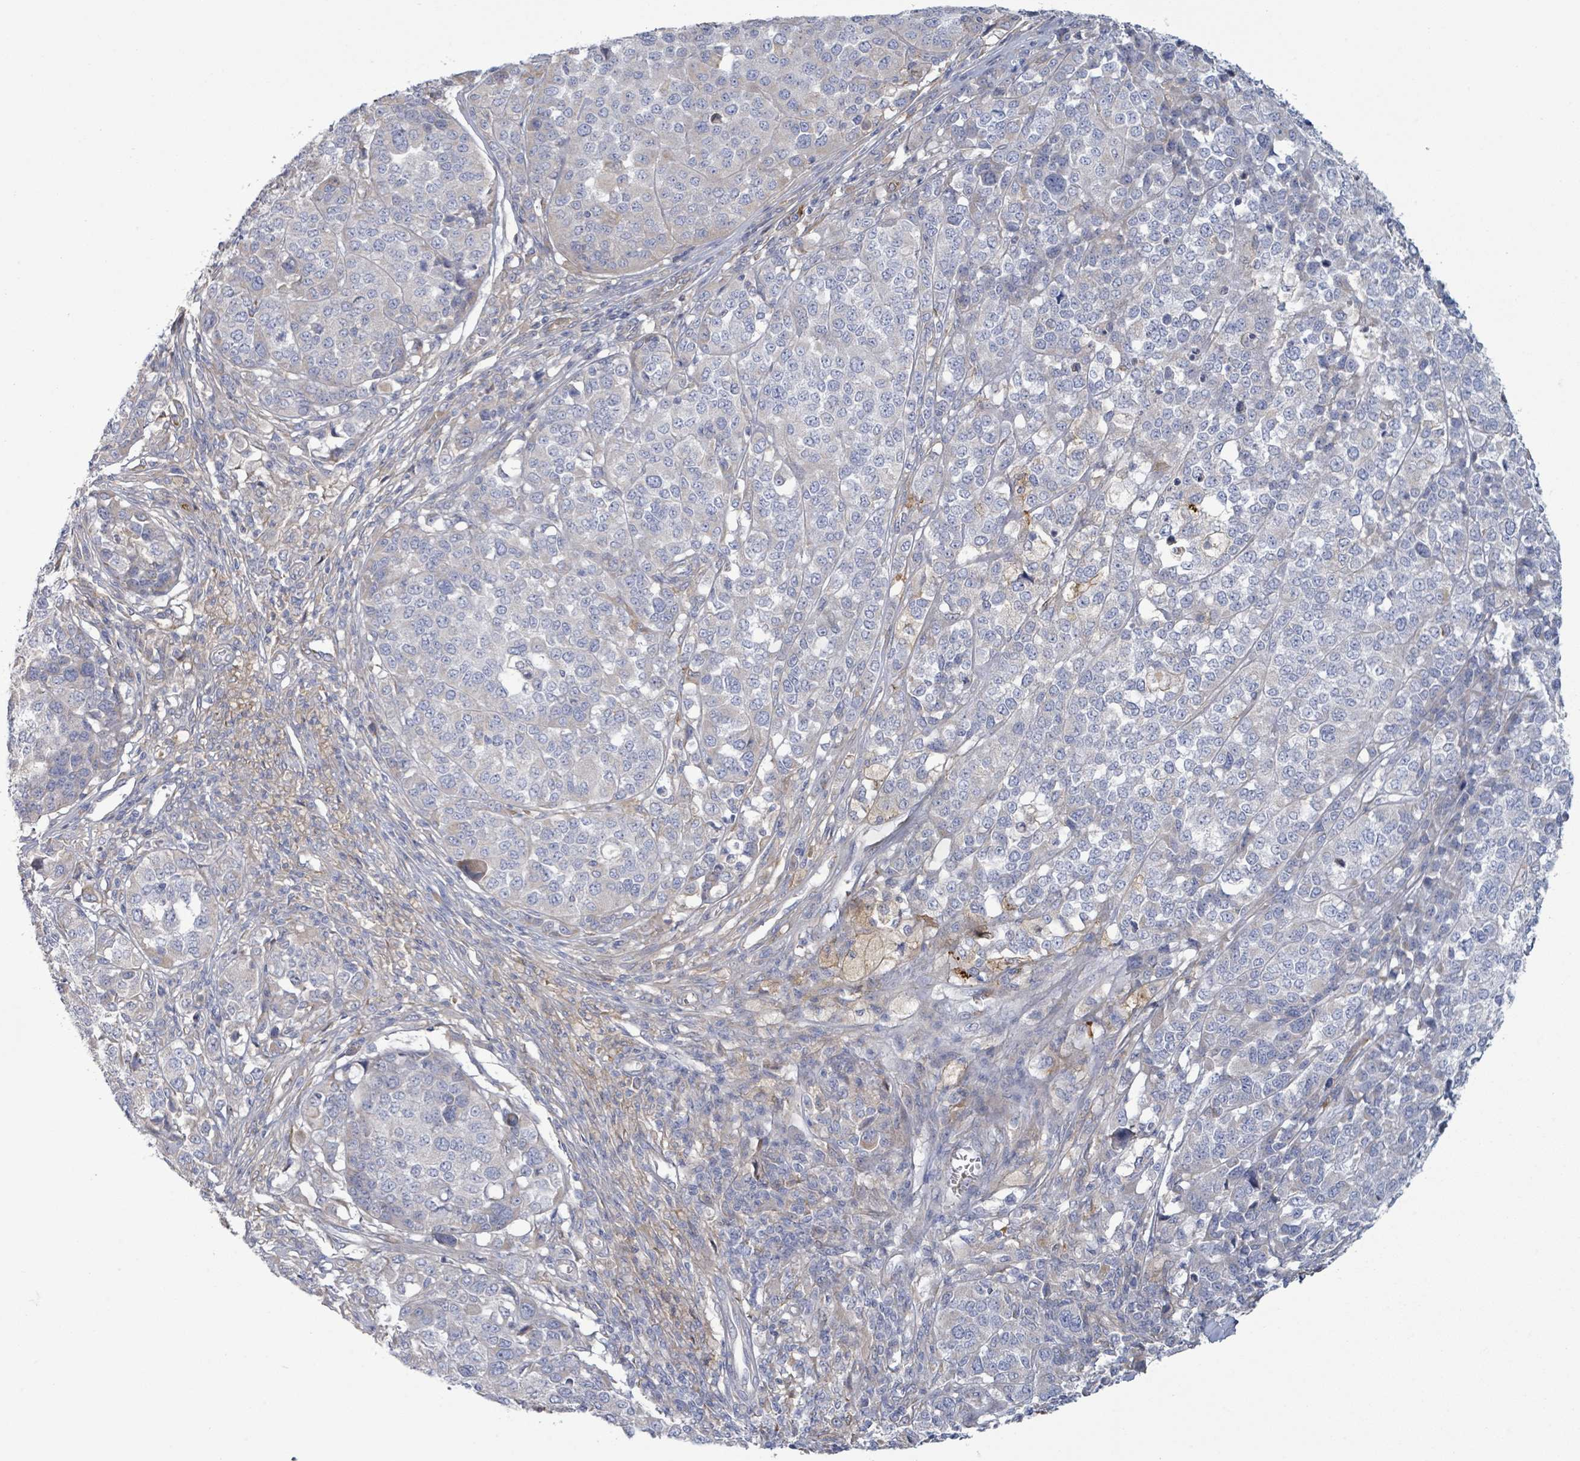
{"staining": {"intensity": "negative", "quantity": "none", "location": "none"}, "tissue": "melanoma", "cell_type": "Tumor cells", "image_type": "cancer", "snomed": [{"axis": "morphology", "description": "Malignant melanoma, Metastatic site"}, {"axis": "topography", "description": "Lymph node"}], "caption": "The image shows no significant staining in tumor cells of malignant melanoma (metastatic site).", "gene": "COL13A1", "patient": {"sex": "male", "age": 44}}